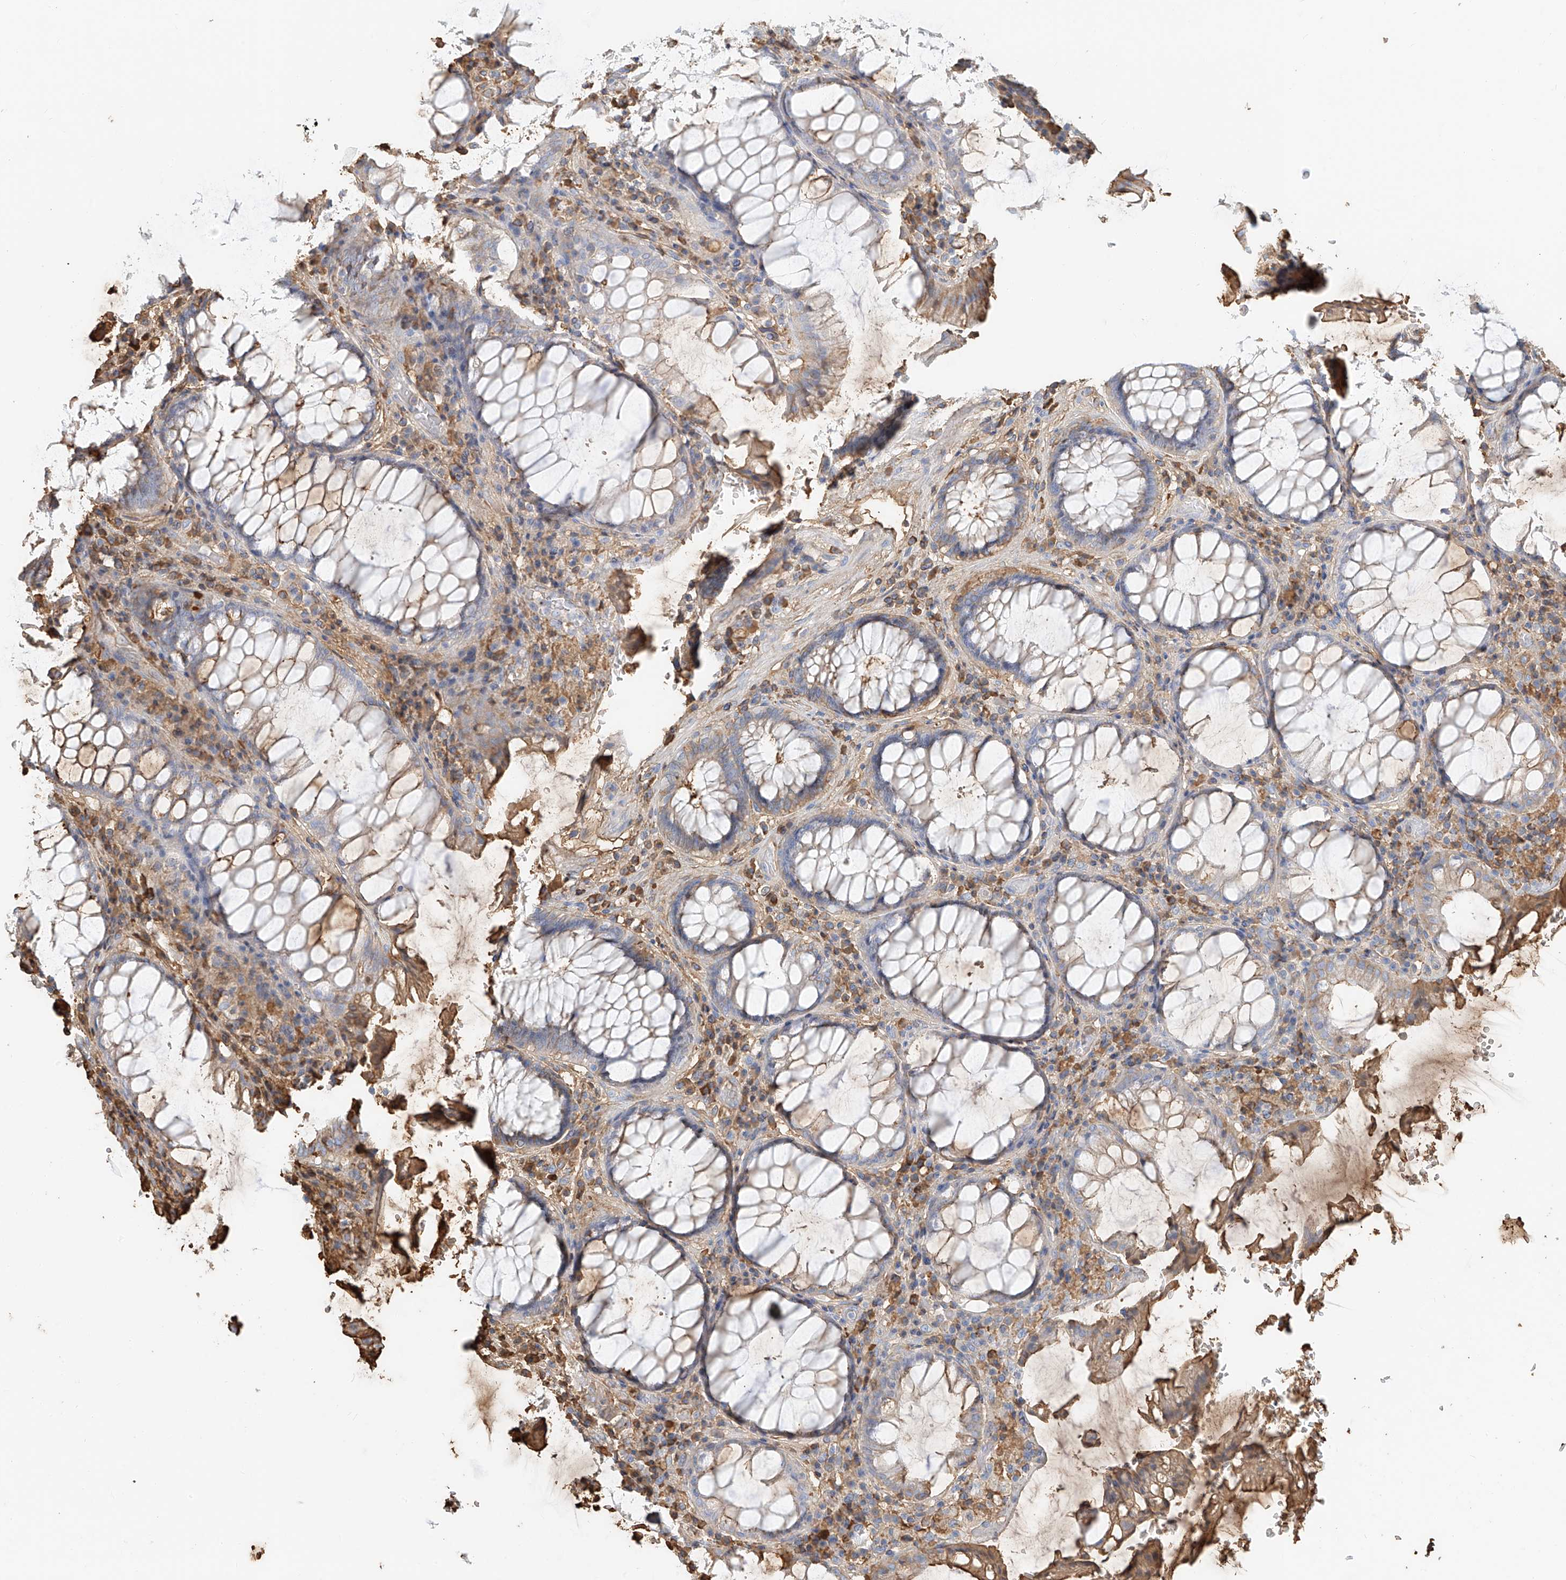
{"staining": {"intensity": "moderate", "quantity": "25%-75%", "location": "cytoplasmic/membranous"}, "tissue": "rectum", "cell_type": "Glandular cells", "image_type": "normal", "snomed": [{"axis": "morphology", "description": "Normal tissue, NOS"}, {"axis": "topography", "description": "Rectum"}], "caption": "Glandular cells demonstrate moderate cytoplasmic/membranous expression in approximately 25%-75% of cells in normal rectum.", "gene": "ZFP30", "patient": {"sex": "male", "age": 64}}